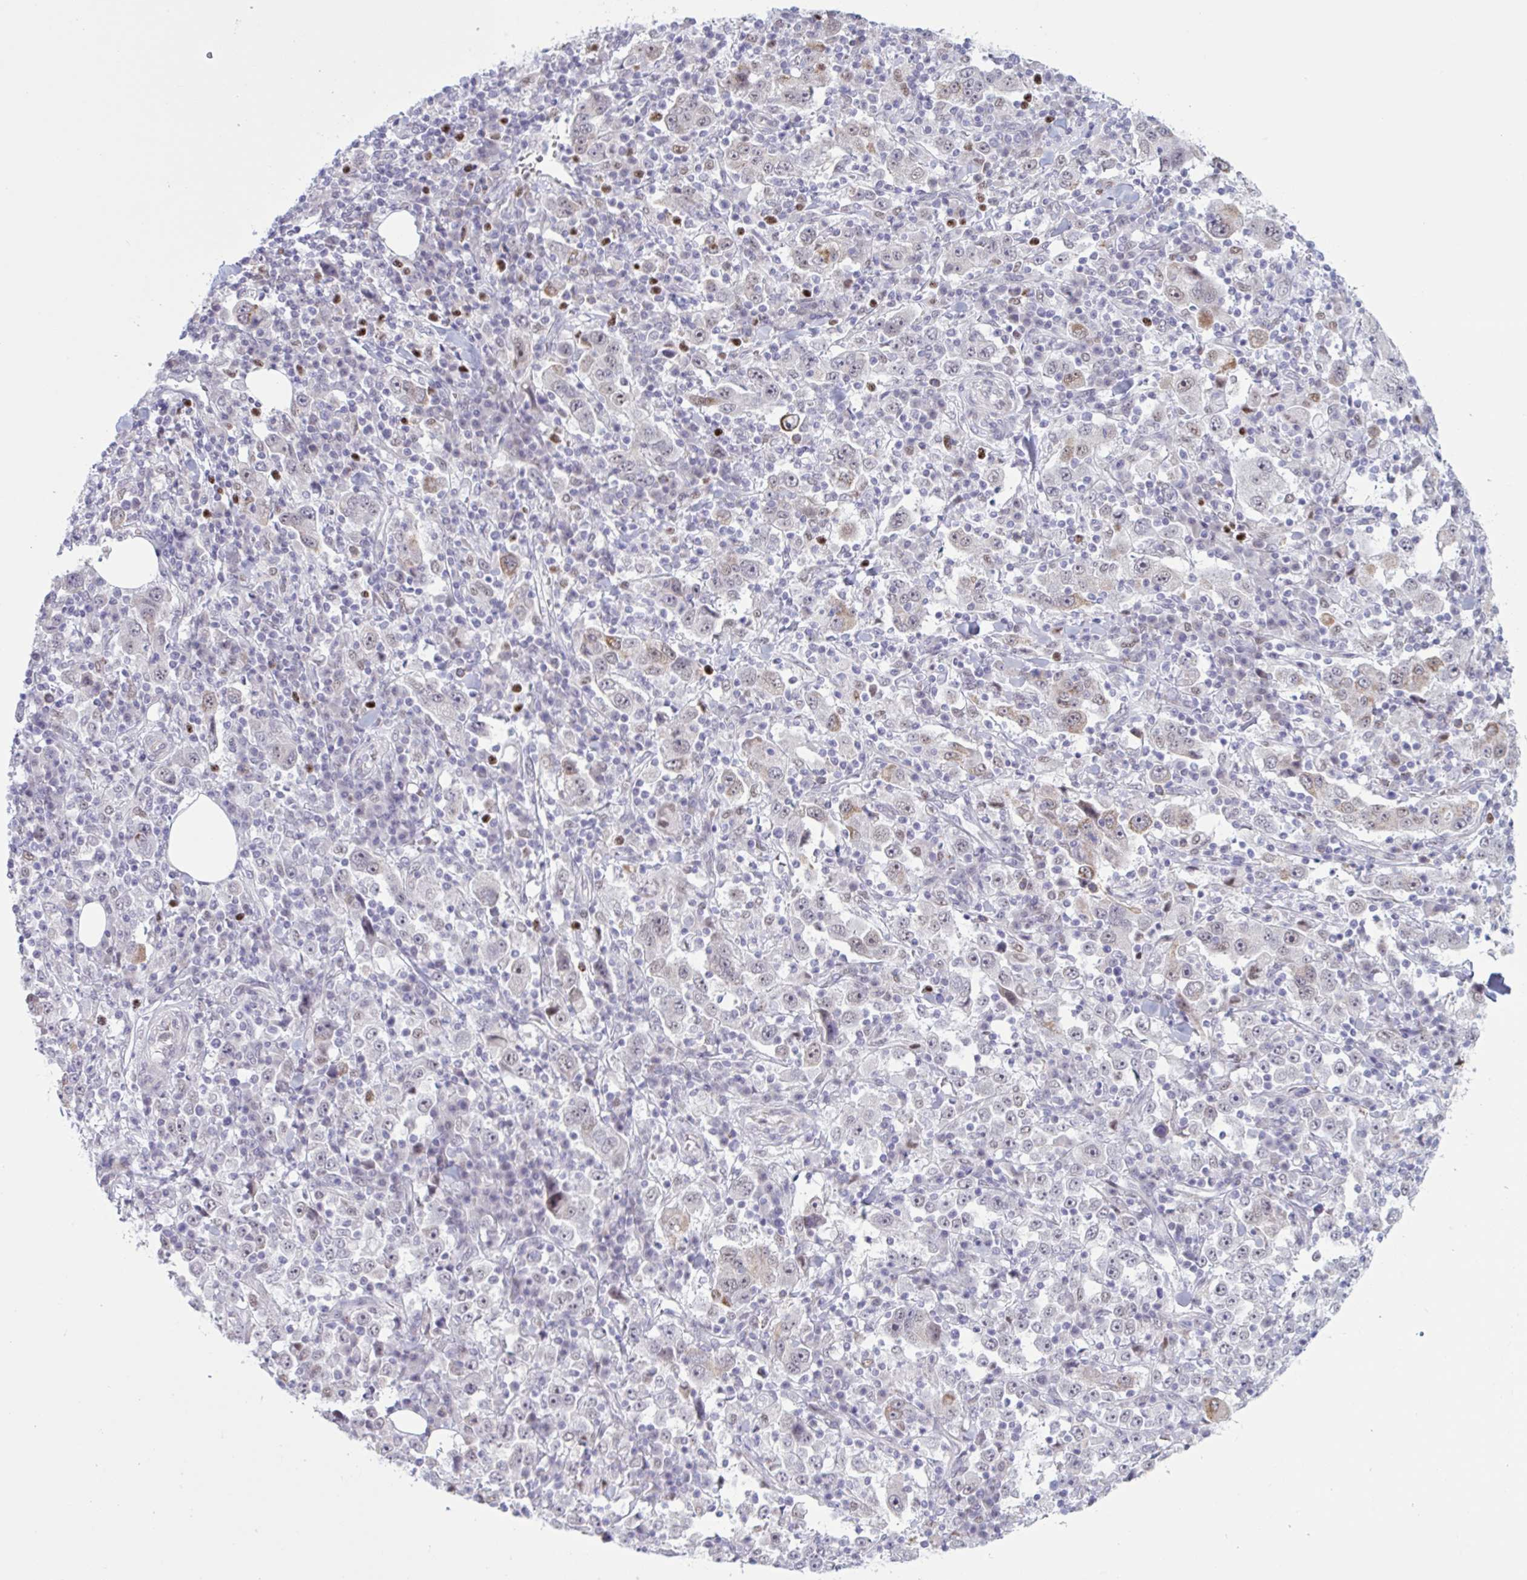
{"staining": {"intensity": "weak", "quantity": "<25%", "location": "cytoplasmic/membranous"}, "tissue": "stomach cancer", "cell_type": "Tumor cells", "image_type": "cancer", "snomed": [{"axis": "morphology", "description": "Normal tissue, NOS"}, {"axis": "morphology", "description": "Adenocarcinoma, NOS"}, {"axis": "topography", "description": "Stomach, upper"}, {"axis": "topography", "description": "Stomach"}], "caption": "An IHC photomicrograph of adenocarcinoma (stomach) is shown. There is no staining in tumor cells of adenocarcinoma (stomach).", "gene": "PRMT6", "patient": {"sex": "male", "age": 59}}